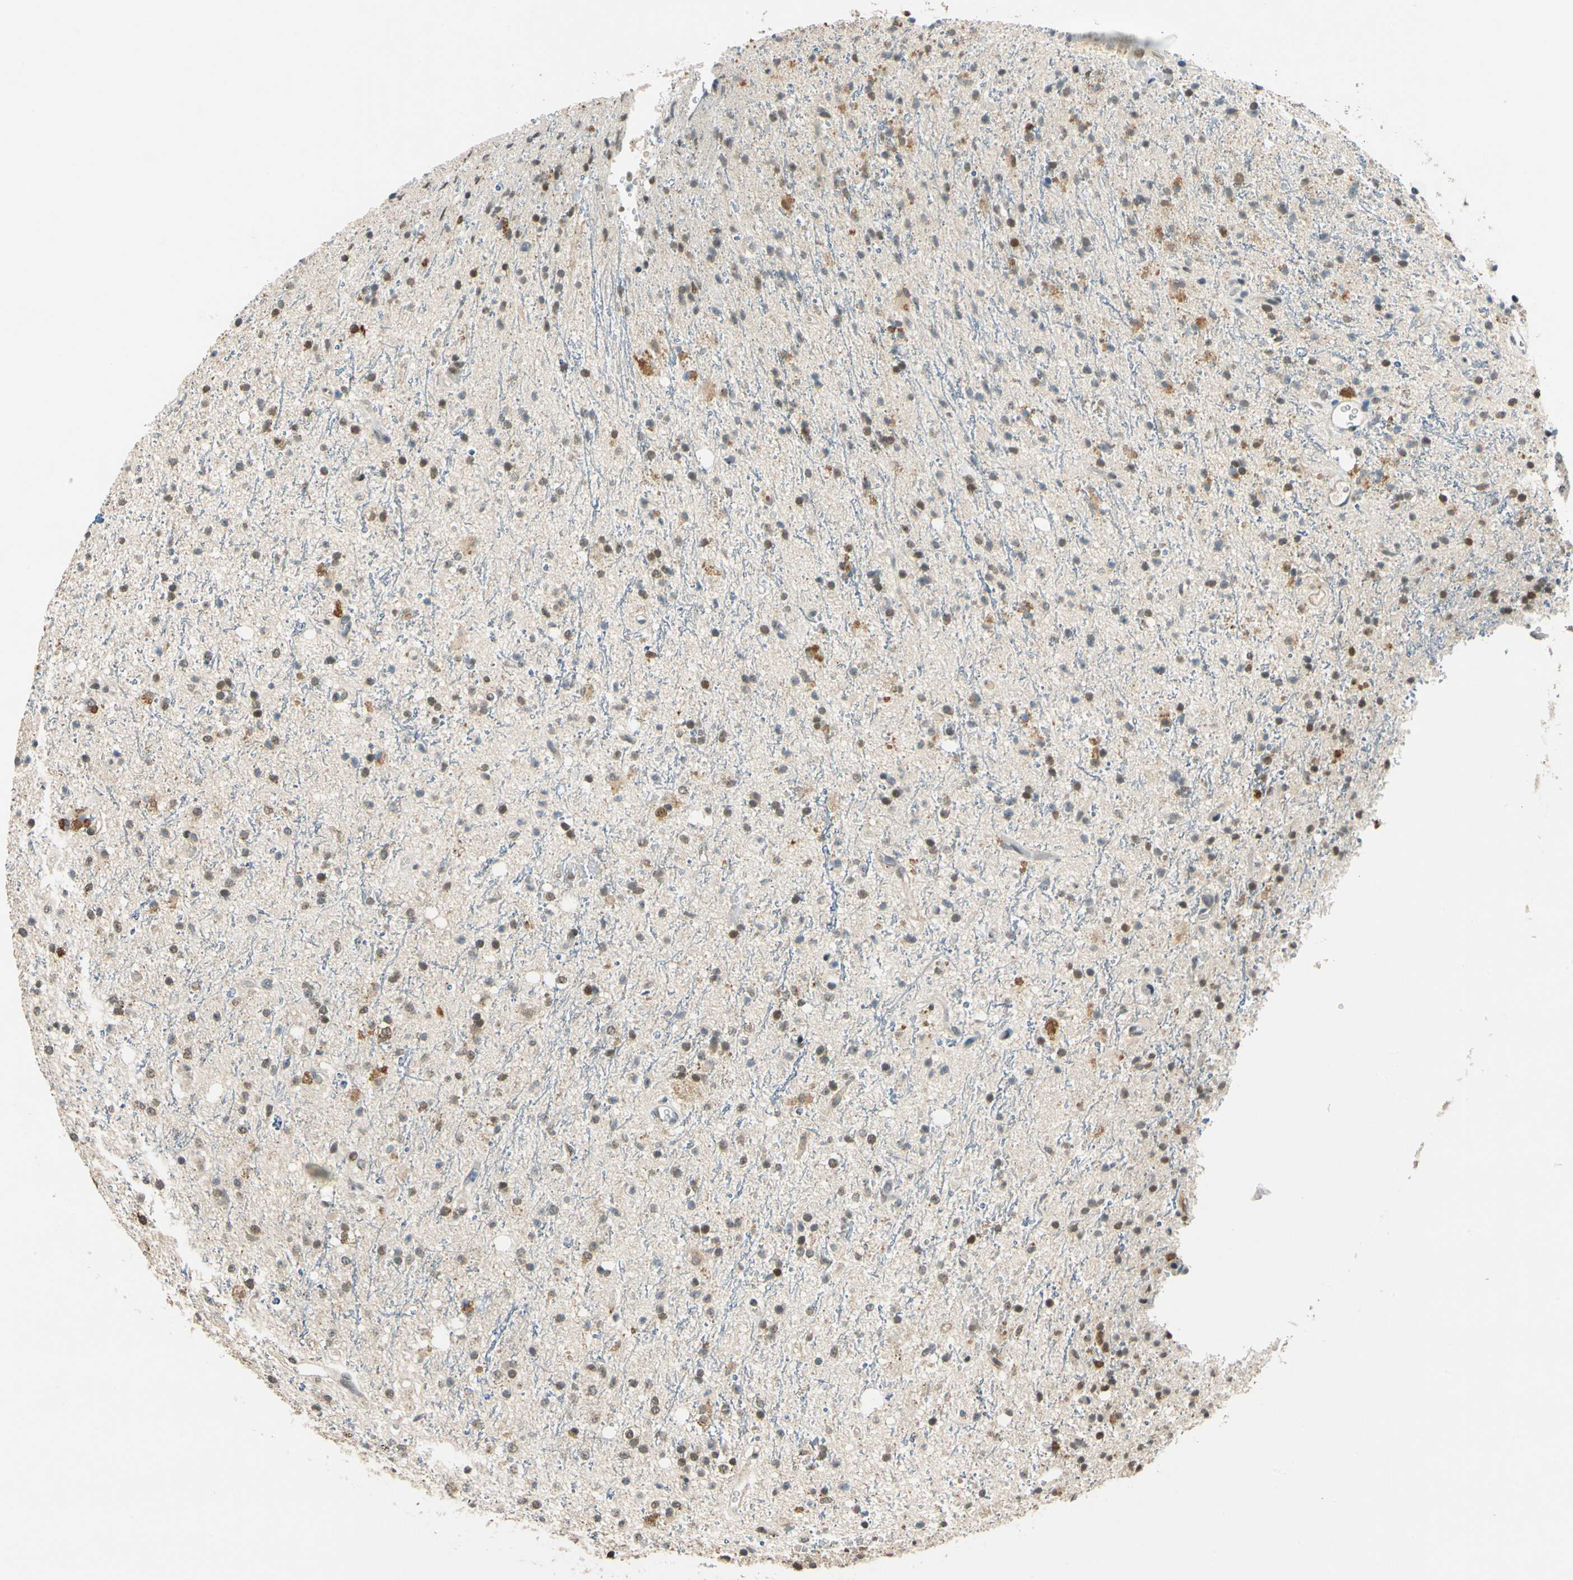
{"staining": {"intensity": "moderate", "quantity": ">75%", "location": "cytoplasmic/membranous,nuclear"}, "tissue": "glioma", "cell_type": "Tumor cells", "image_type": "cancer", "snomed": [{"axis": "morphology", "description": "Glioma, malignant, High grade"}, {"axis": "topography", "description": "Brain"}], "caption": "Glioma was stained to show a protein in brown. There is medium levels of moderate cytoplasmic/membranous and nuclear positivity in approximately >75% of tumor cells.", "gene": "POGZ", "patient": {"sex": "male", "age": 47}}